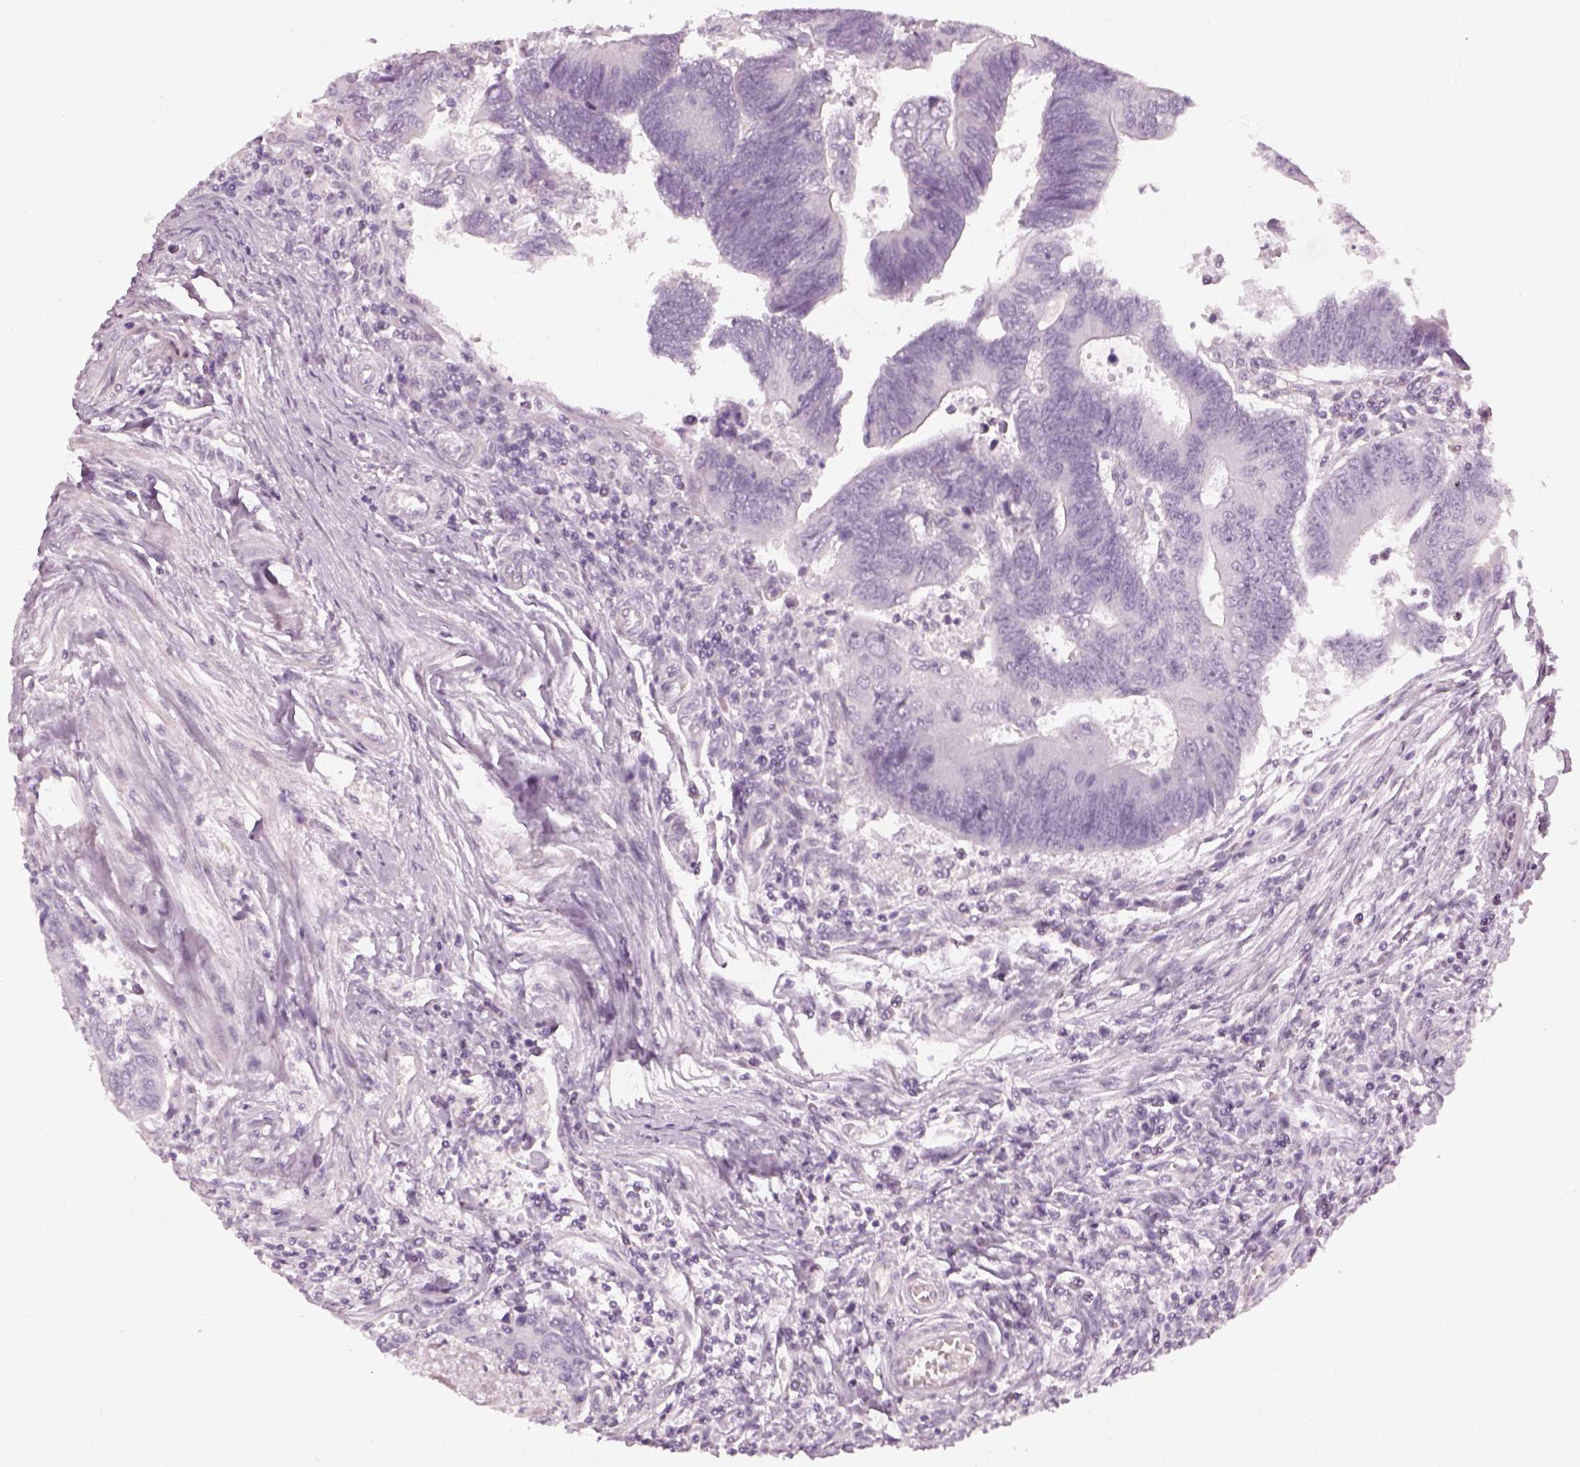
{"staining": {"intensity": "negative", "quantity": "none", "location": "none"}, "tissue": "colorectal cancer", "cell_type": "Tumor cells", "image_type": "cancer", "snomed": [{"axis": "morphology", "description": "Adenocarcinoma, NOS"}, {"axis": "topography", "description": "Colon"}], "caption": "This is an immunohistochemistry (IHC) image of colorectal cancer. There is no positivity in tumor cells.", "gene": "GAS2L2", "patient": {"sex": "female", "age": 67}}